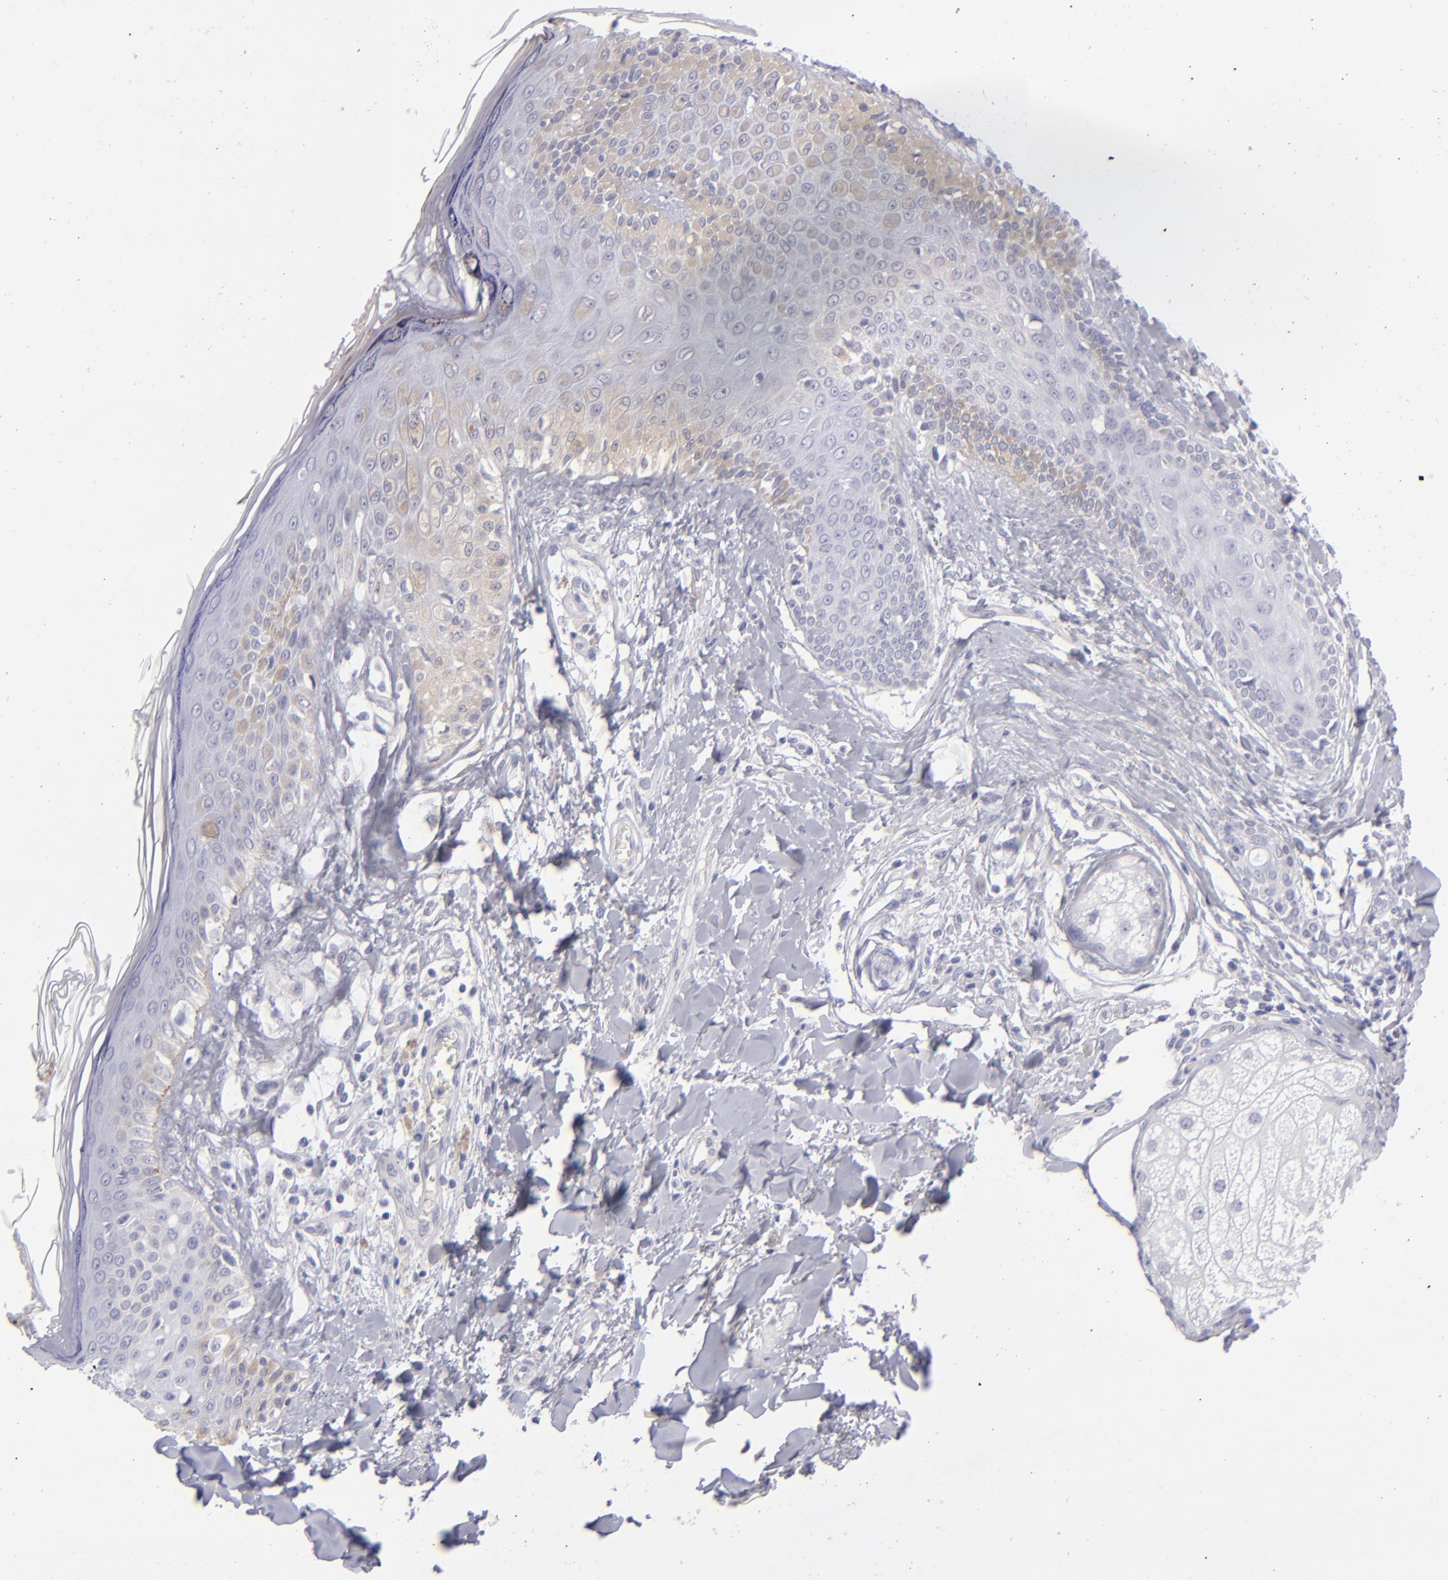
{"staining": {"intensity": "negative", "quantity": "none", "location": "none"}, "tissue": "melanoma", "cell_type": "Tumor cells", "image_type": "cancer", "snomed": [{"axis": "morphology", "description": "Malignant melanoma, NOS"}, {"axis": "topography", "description": "Skin"}], "caption": "Micrograph shows no protein staining in tumor cells of malignant melanoma tissue.", "gene": "ITGB4", "patient": {"sex": "female", "age": 82}}